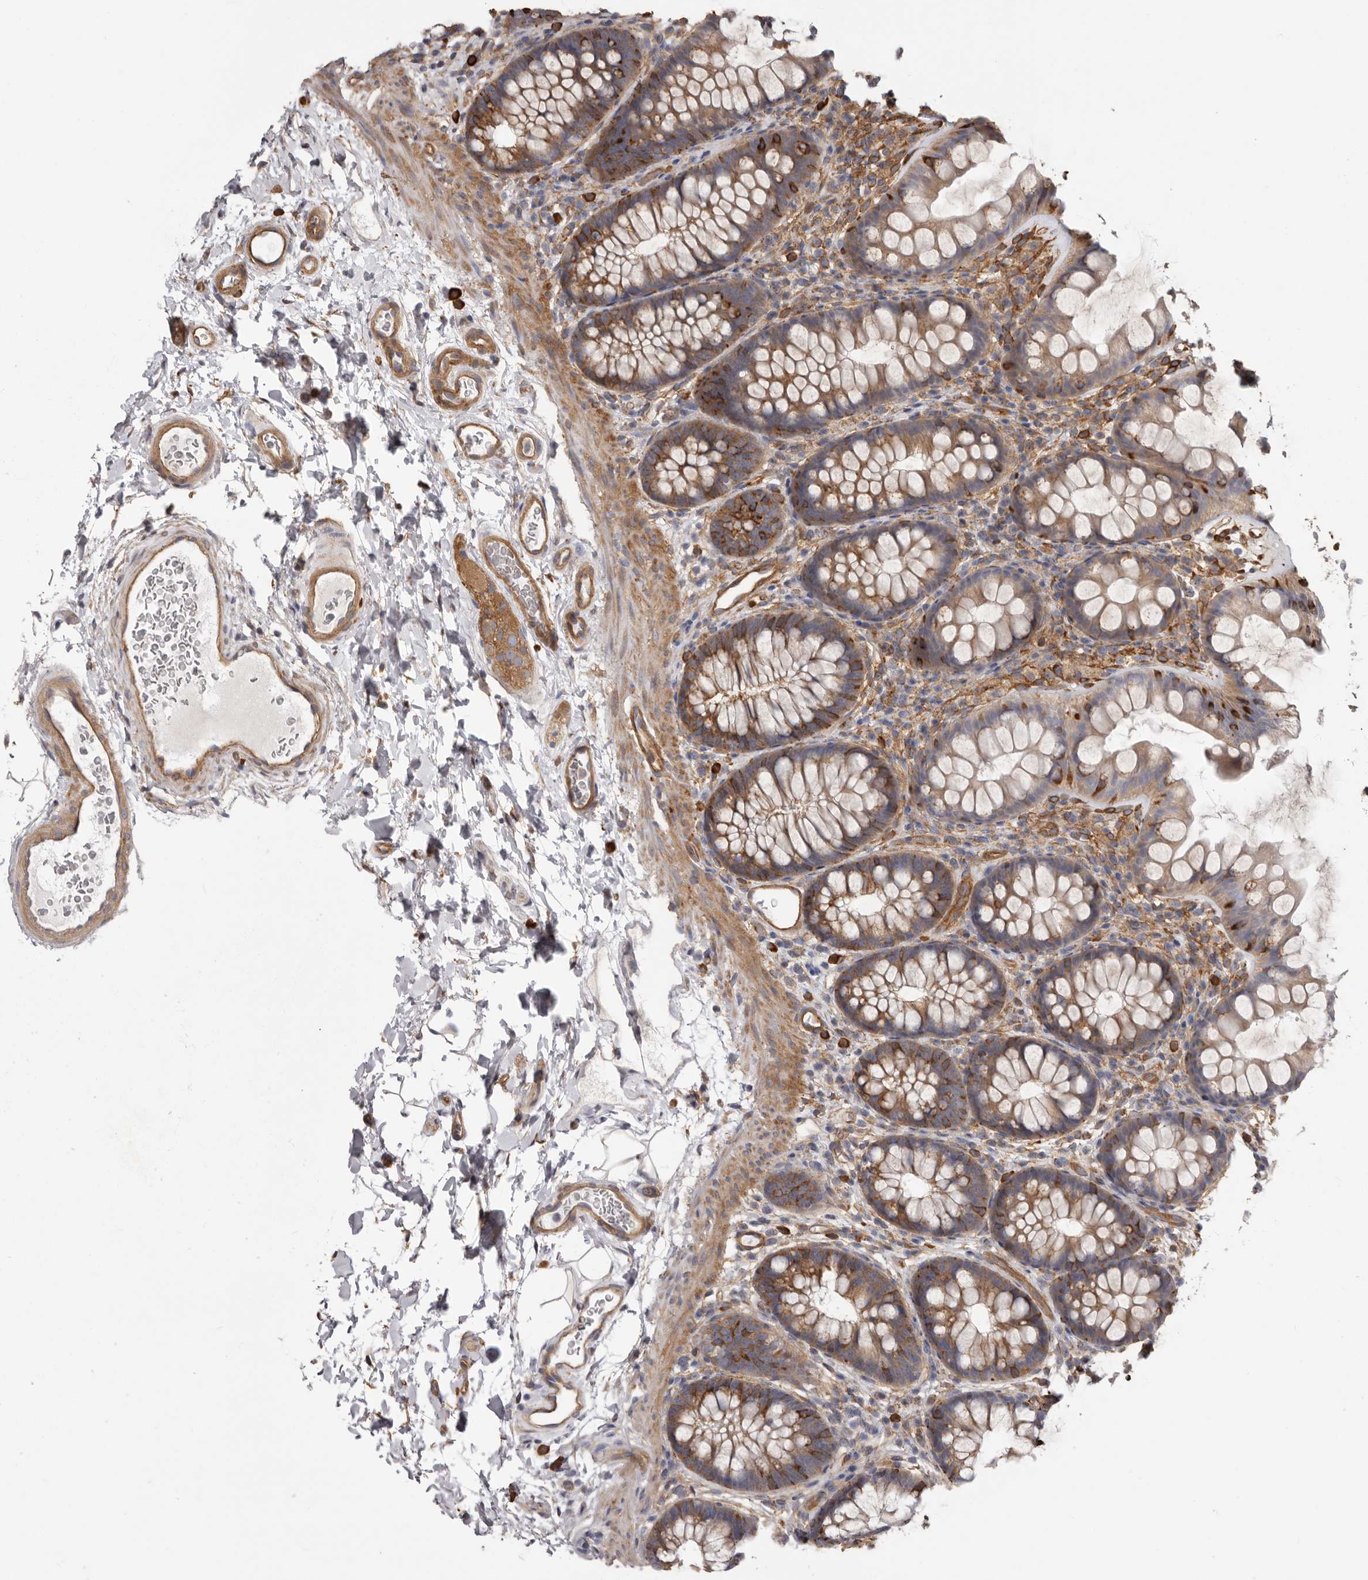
{"staining": {"intensity": "moderate", "quantity": ">75%", "location": "cytoplasmic/membranous"}, "tissue": "colon", "cell_type": "Endothelial cells", "image_type": "normal", "snomed": [{"axis": "morphology", "description": "Normal tissue, NOS"}, {"axis": "topography", "description": "Colon"}], "caption": "IHC photomicrograph of normal colon: human colon stained using IHC displays medium levels of moderate protein expression localized specifically in the cytoplasmic/membranous of endothelial cells, appearing as a cytoplasmic/membranous brown color.", "gene": "ENAH", "patient": {"sex": "female", "age": 62}}